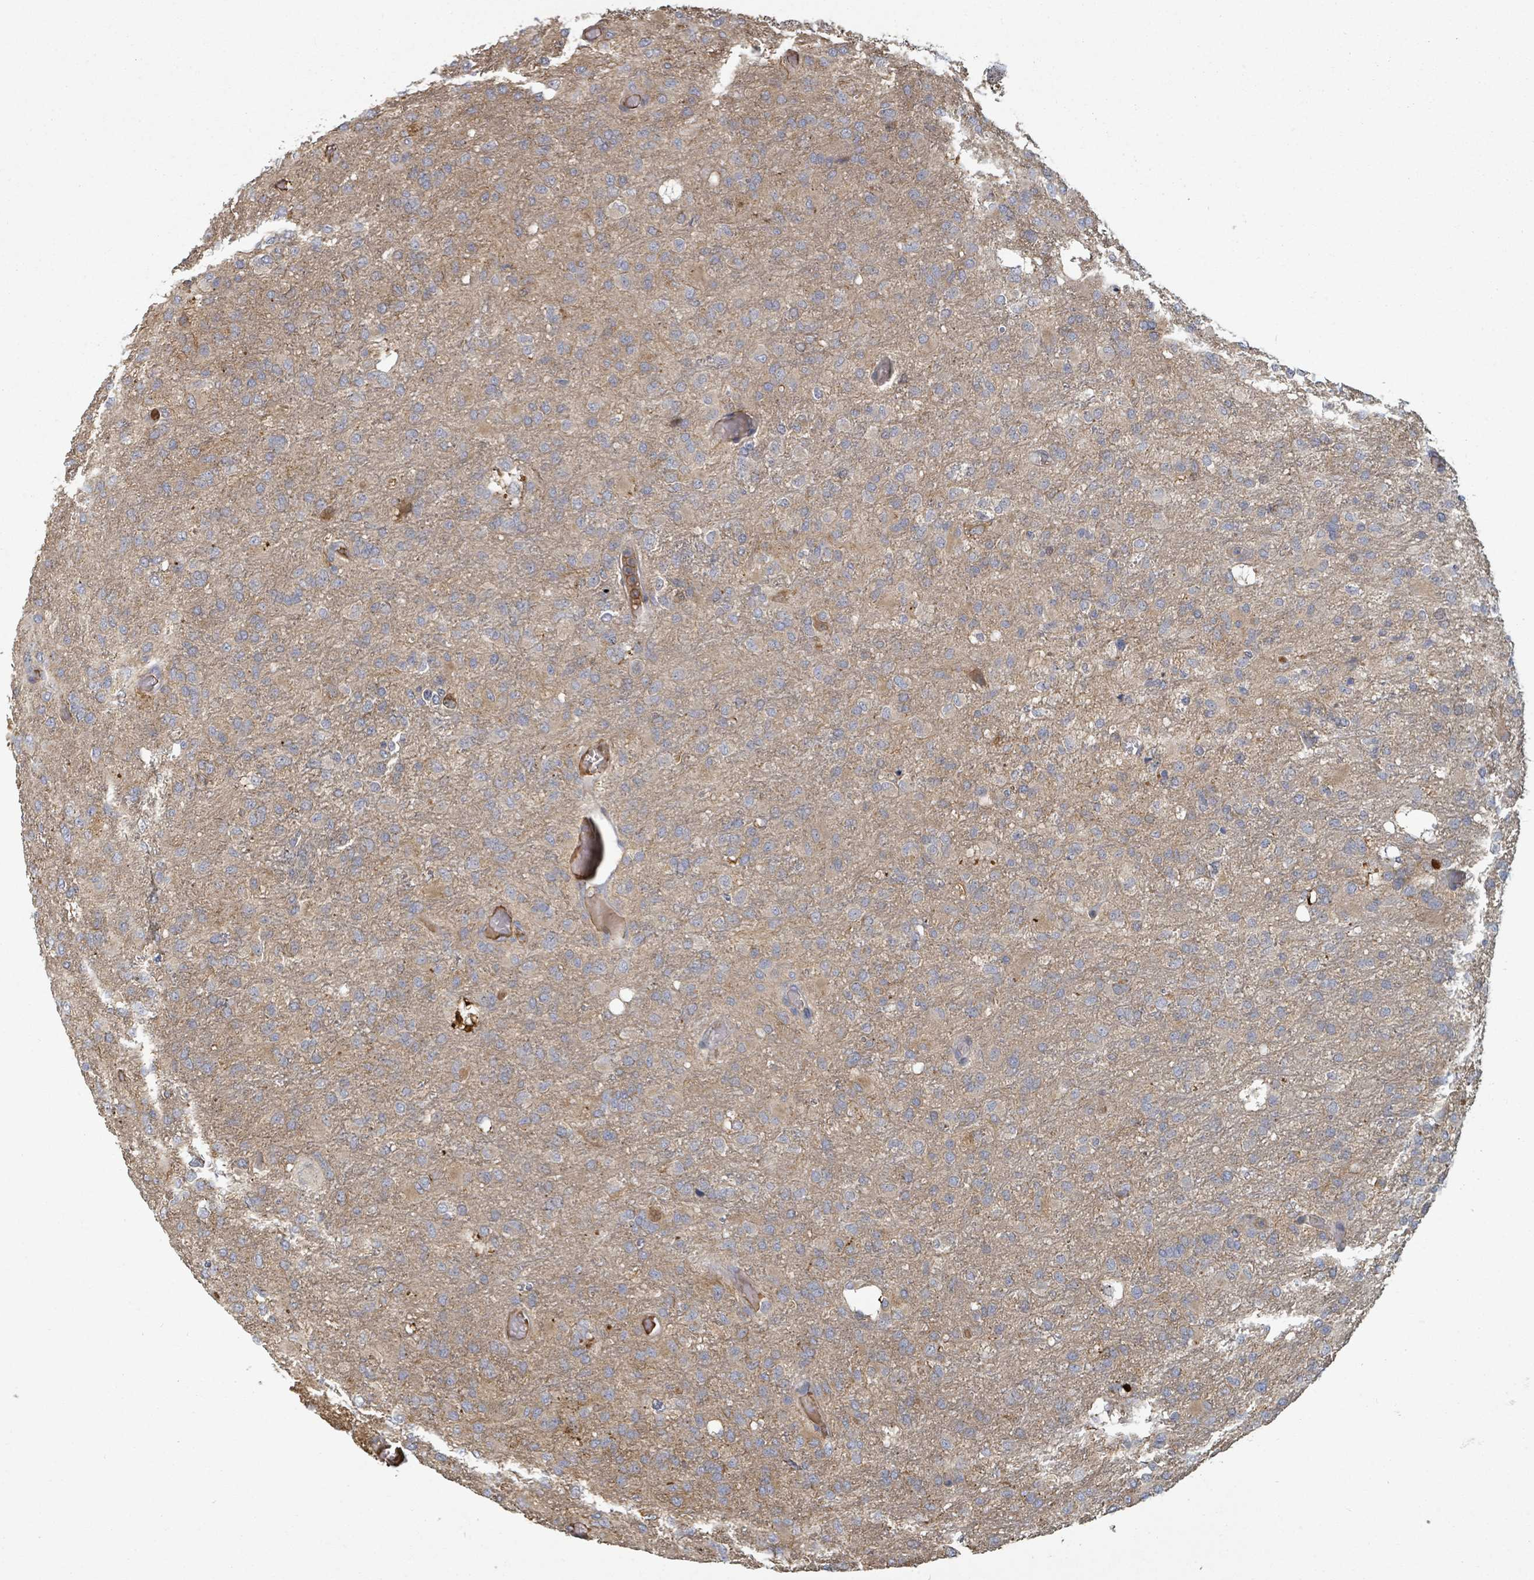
{"staining": {"intensity": "negative", "quantity": "none", "location": "none"}, "tissue": "glioma", "cell_type": "Tumor cells", "image_type": "cancer", "snomed": [{"axis": "morphology", "description": "Glioma, malignant, High grade"}, {"axis": "topography", "description": "Brain"}], "caption": "Immunohistochemistry histopathology image of human glioma stained for a protein (brown), which exhibits no expression in tumor cells. (DAB (3,3'-diaminobenzidine) immunohistochemistry (IHC) with hematoxylin counter stain).", "gene": "GABBR1", "patient": {"sex": "female", "age": 74}}